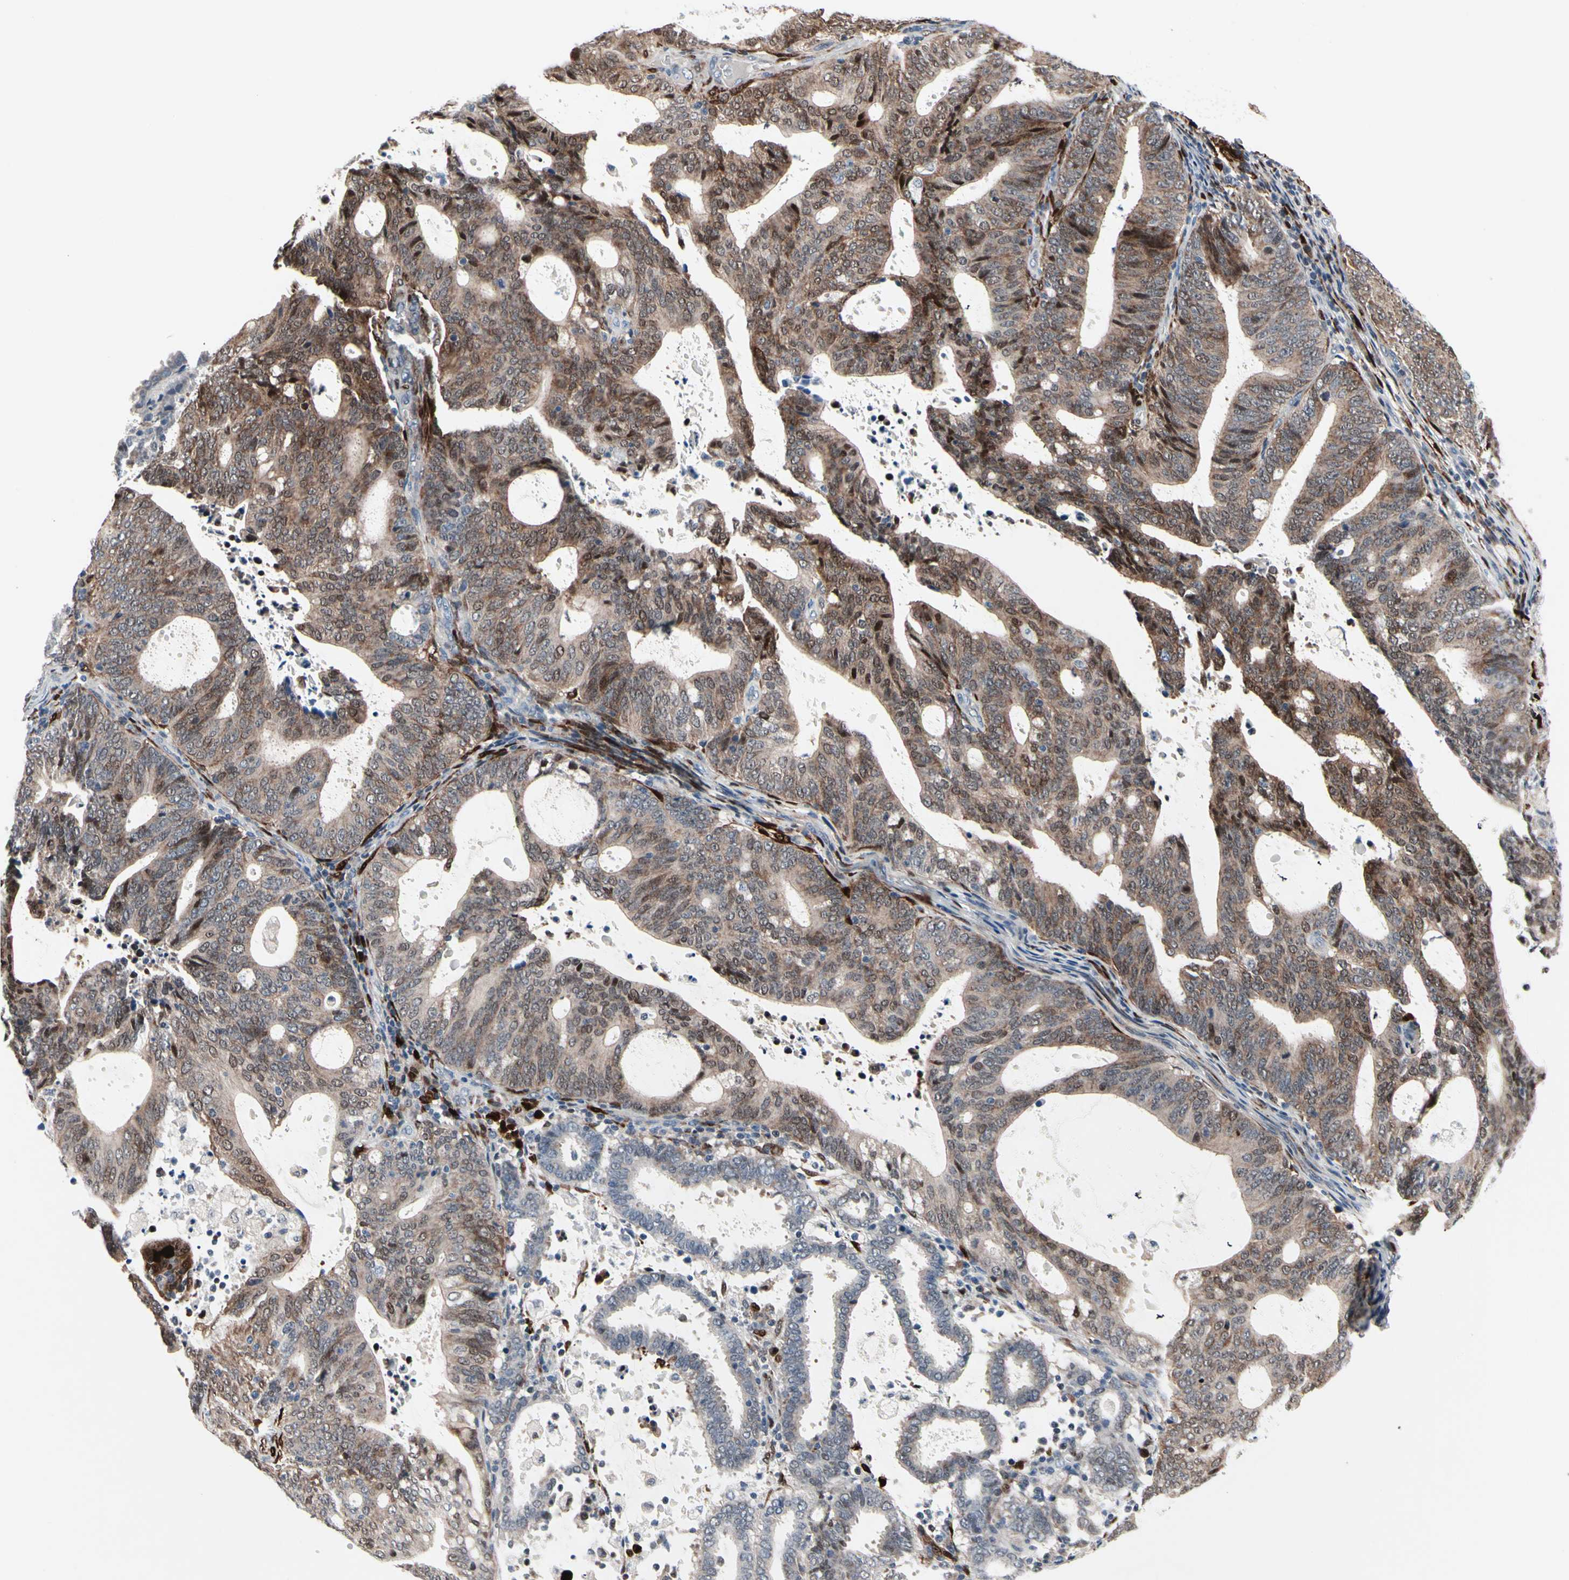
{"staining": {"intensity": "moderate", "quantity": ">75%", "location": "cytoplasmic/membranous,nuclear"}, "tissue": "endometrial cancer", "cell_type": "Tumor cells", "image_type": "cancer", "snomed": [{"axis": "morphology", "description": "Adenocarcinoma, NOS"}, {"axis": "topography", "description": "Uterus"}], "caption": "The image shows immunohistochemical staining of endometrial adenocarcinoma. There is moderate cytoplasmic/membranous and nuclear staining is identified in approximately >75% of tumor cells. The staining was performed using DAB to visualize the protein expression in brown, while the nuclei were stained in blue with hematoxylin (Magnification: 20x).", "gene": "TXN", "patient": {"sex": "female", "age": 83}}